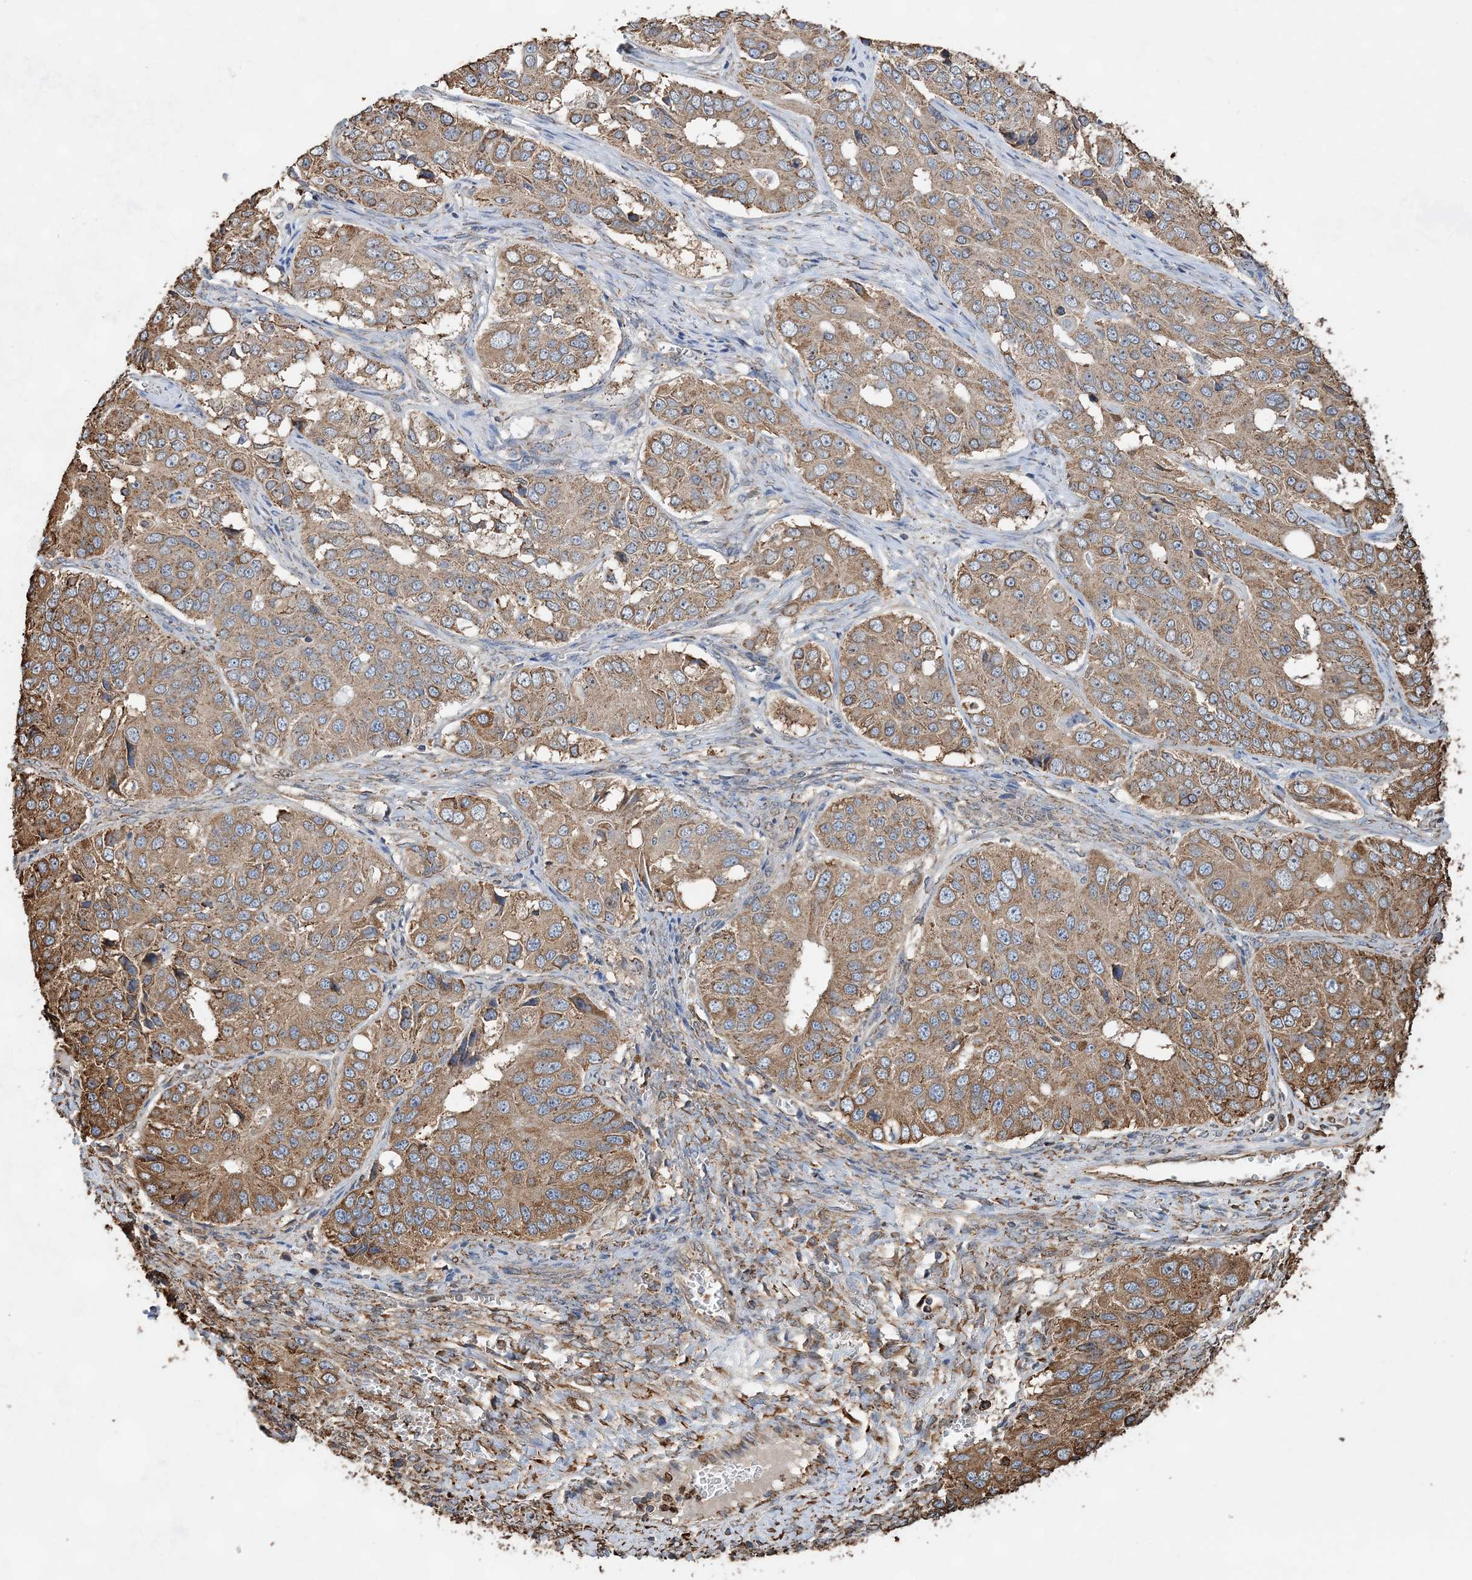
{"staining": {"intensity": "moderate", "quantity": ">75%", "location": "cytoplasmic/membranous"}, "tissue": "ovarian cancer", "cell_type": "Tumor cells", "image_type": "cancer", "snomed": [{"axis": "morphology", "description": "Carcinoma, endometroid"}, {"axis": "topography", "description": "Ovary"}], "caption": "A medium amount of moderate cytoplasmic/membranous staining is appreciated in about >75% of tumor cells in endometroid carcinoma (ovarian) tissue.", "gene": "WDR12", "patient": {"sex": "female", "age": 51}}